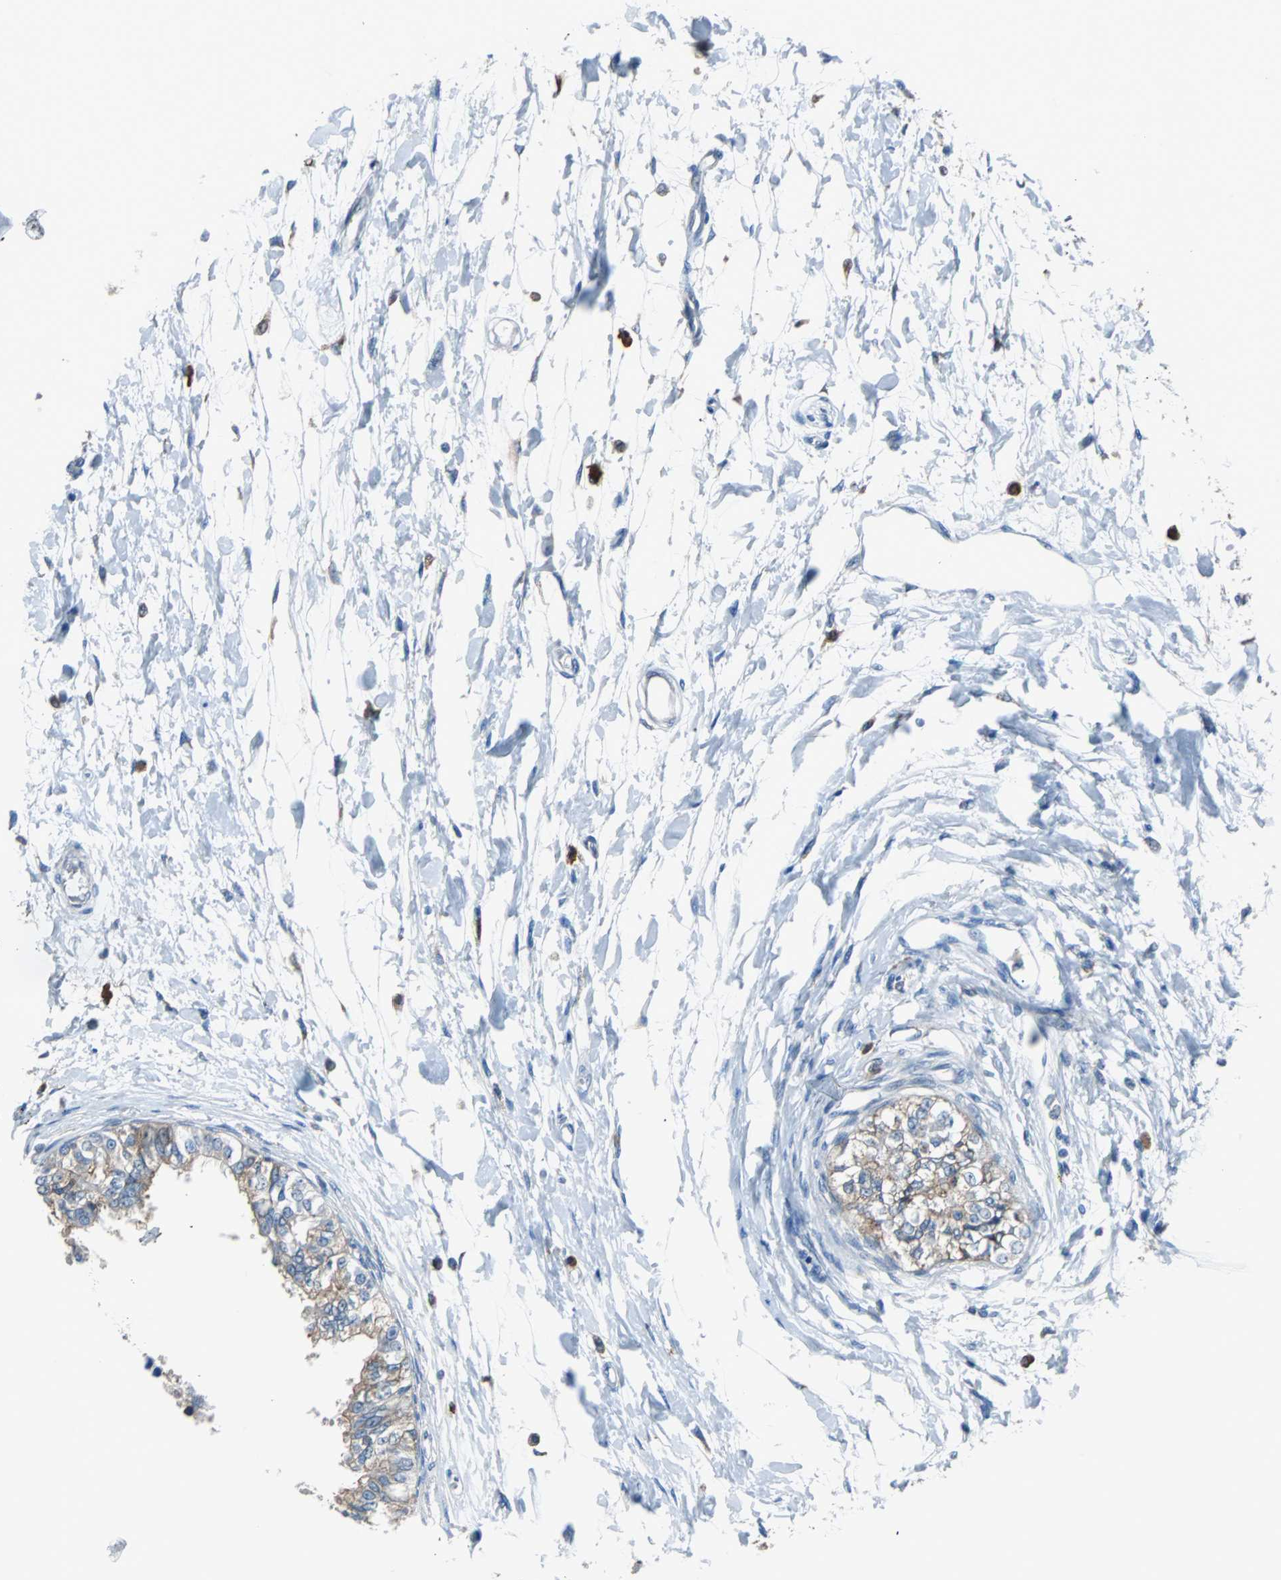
{"staining": {"intensity": "strong", "quantity": ">75%", "location": "cytoplasmic/membranous"}, "tissue": "epididymis", "cell_type": "Glandular cells", "image_type": "normal", "snomed": [{"axis": "morphology", "description": "Normal tissue, NOS"}, {"axis": "morphology", "description": "Adenocarcinoma, metastatic, NOS"}, {"axis": "topography", "description": "Testis"}, {"axis": "topography", "description": "Epididymis"}], "caption": "A brown stain highlights strong cytoplasmic/membranous positivity of a protein in glandular cells of benign human epididymis.", "gene": "PDIA4", "patient": {"sex": "male", "age": 26}}